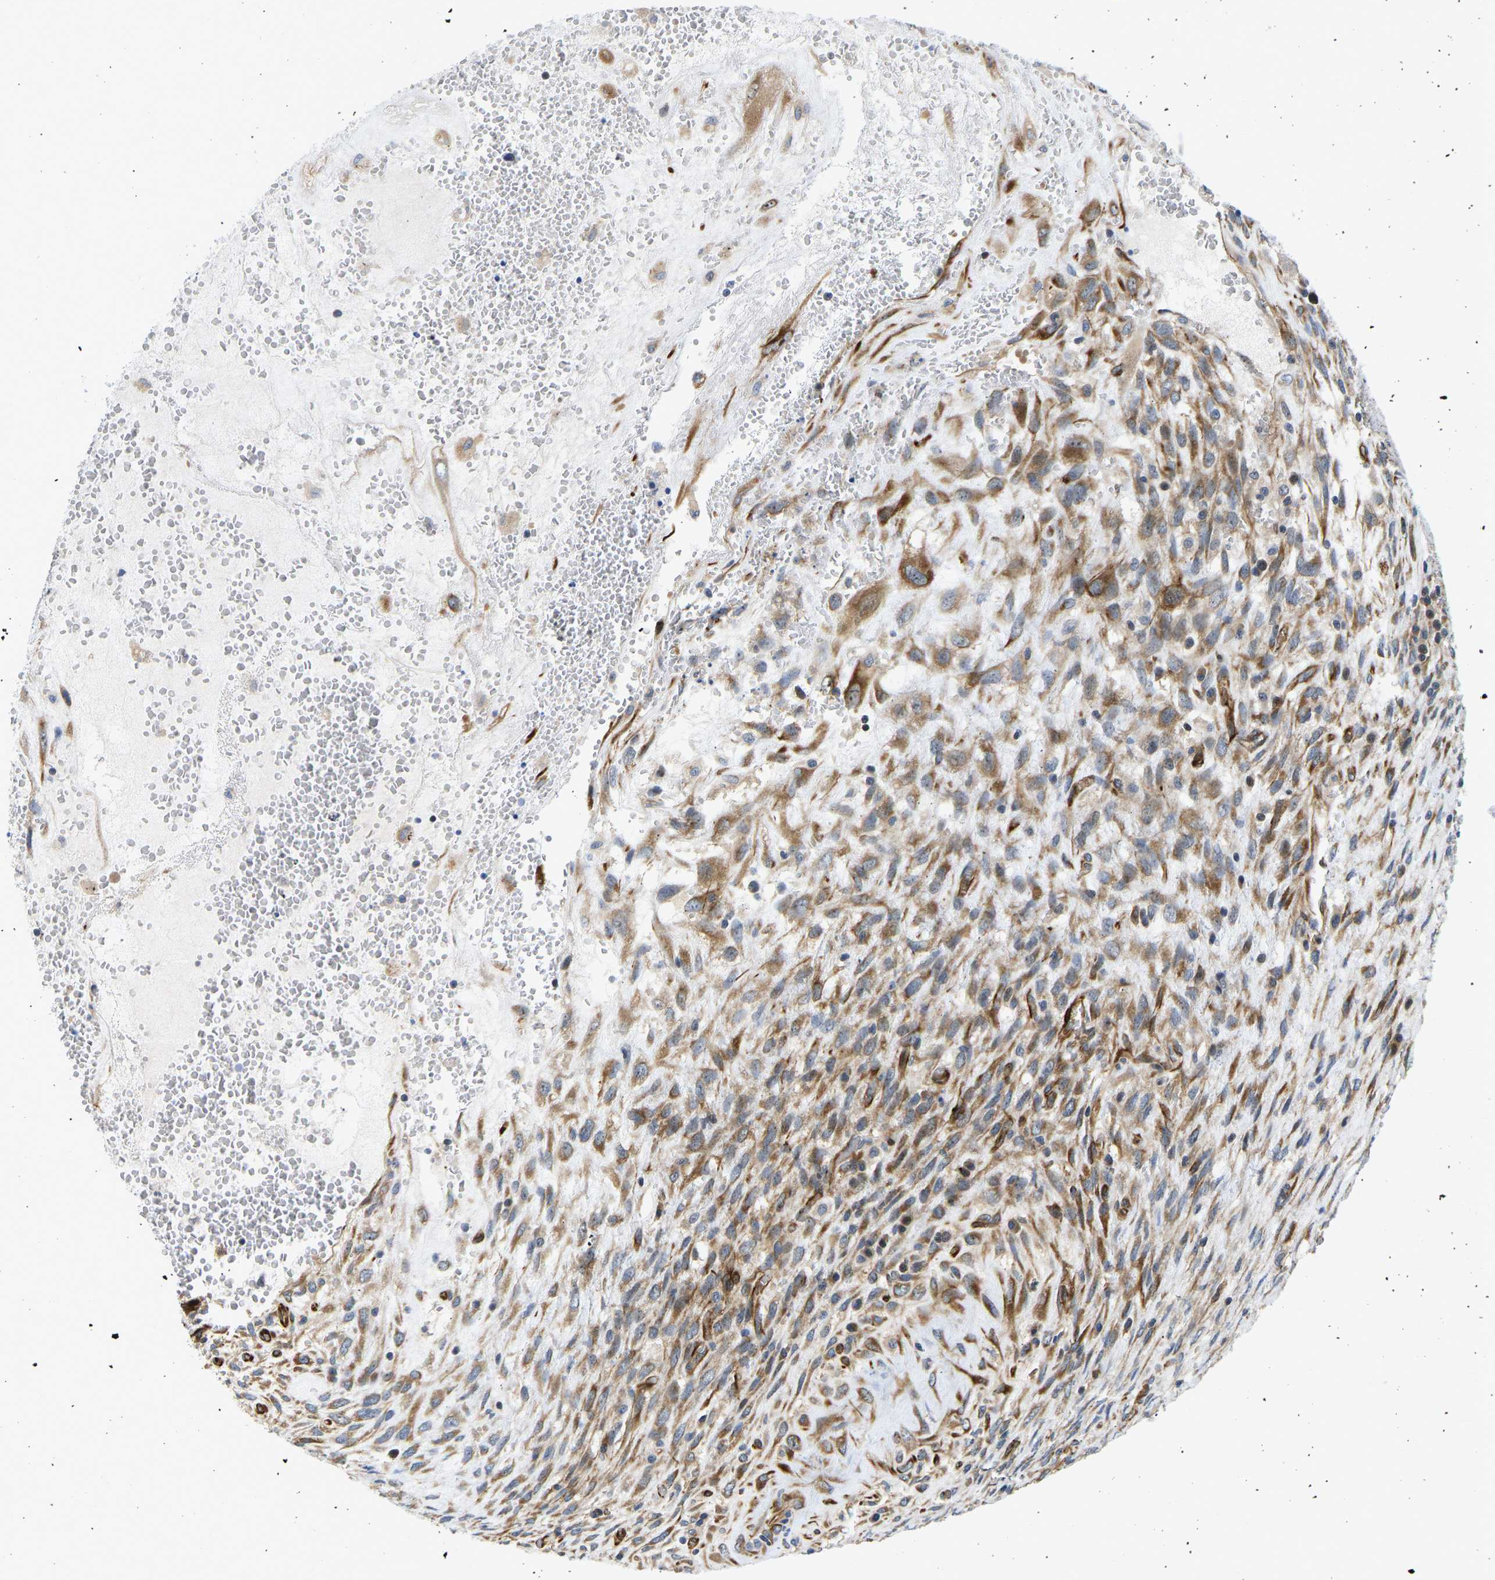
{"staining": {"intensity": "strong", "quantity": ">75%", "location": "cytoplasmic/membranous"}, "tissue": "testis cancer", "cell_type": "Tumor cells", "image_type": "cancer", "snomed": [{"axis": "morphology", "description": "Carcinoma, Embryonal, NOS"}, {"axis": "topography", "description": "Testis"}], "caption": "Immunohistochemical staining of testis cancer reveals high levels of strong cytoplasmic/membranous protein staining in approximately >75% of tumor cells.", "gene": "RESF1", "patient": {"sex": "male", "age": 28}}